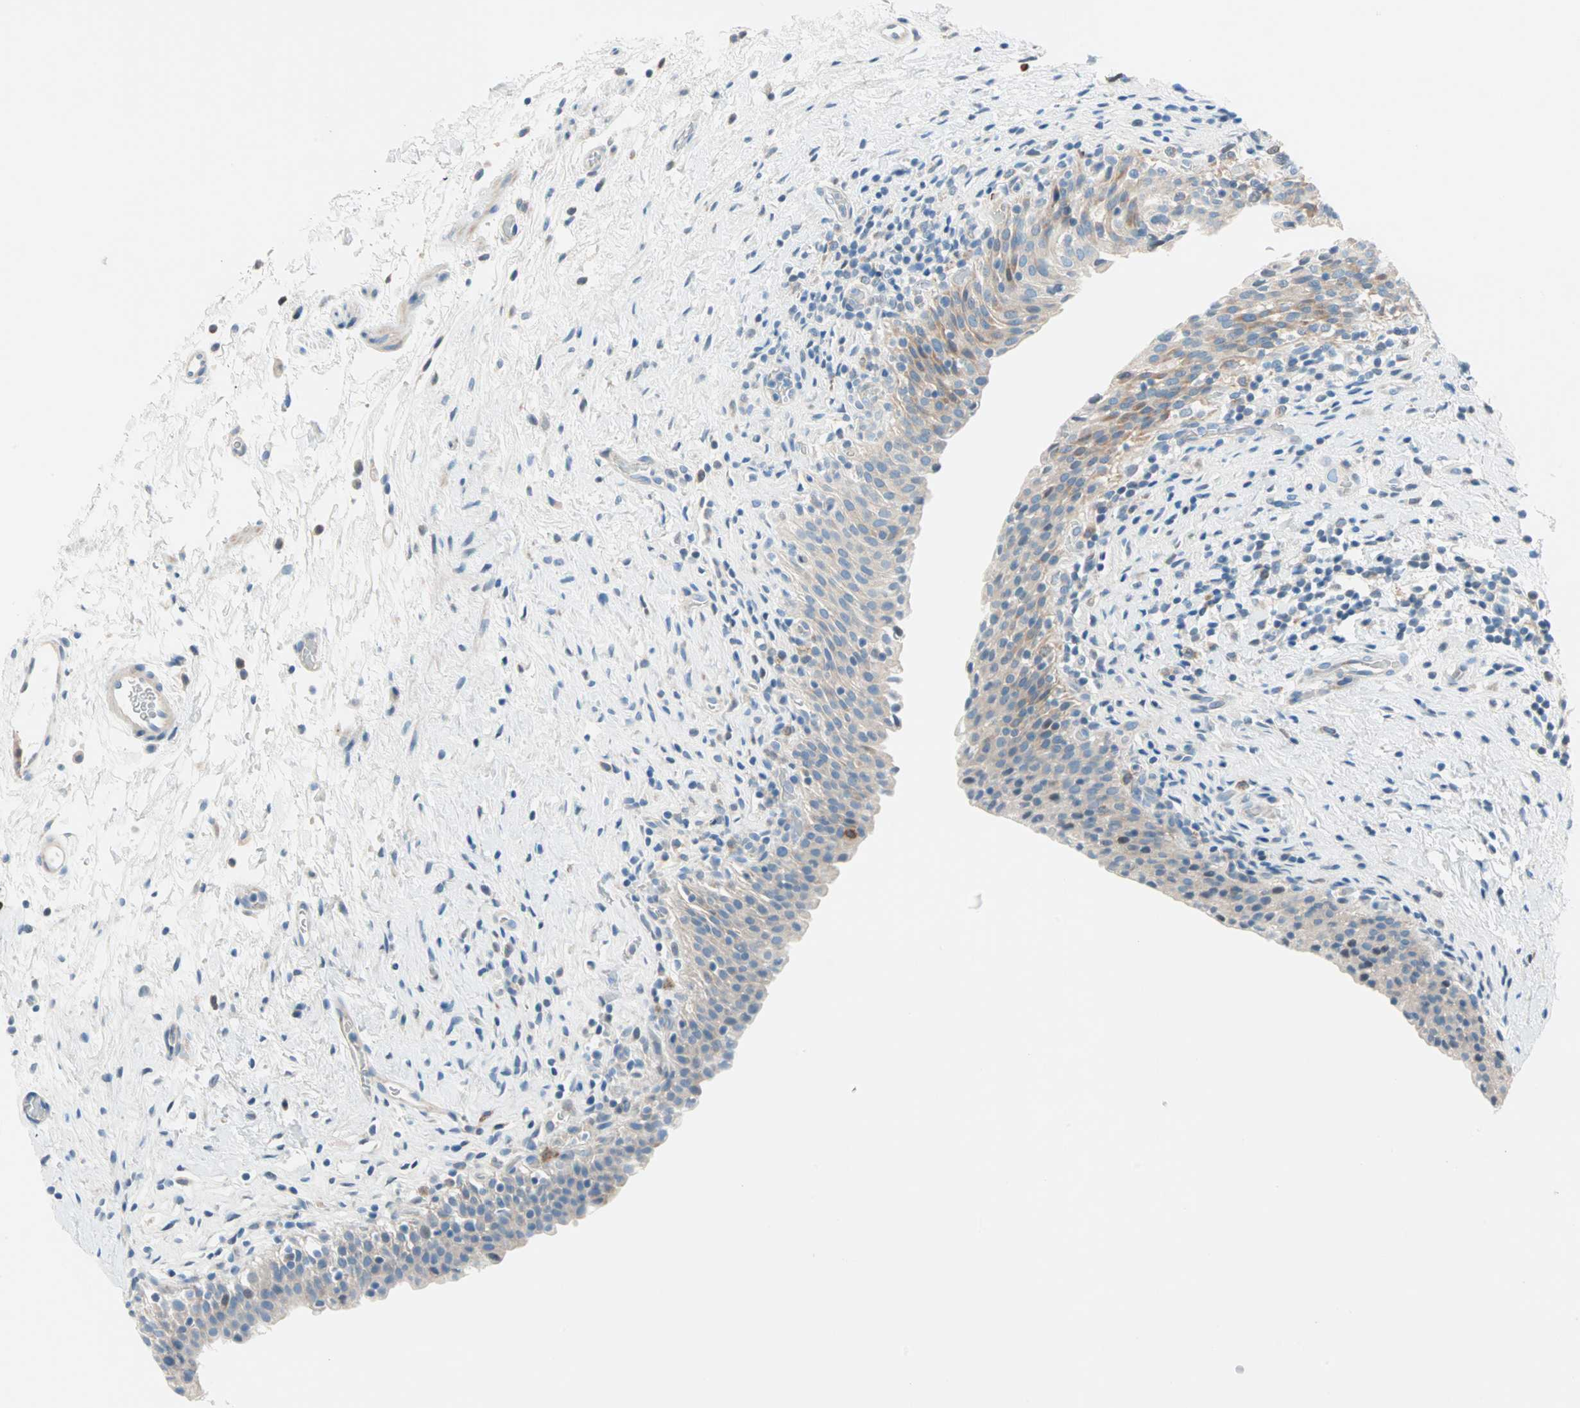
{"staining": {"intensity": "weak", "quantity": "<25%", "location": "cytoplasmic/membranous"}, "tissue": "urinary bladder", "cell_type": "Urothelial cells", "image_type": "normal", "snomed": [{"axis": "morphology", "description": "Normal tissue, NOS"}, {"axis": "topography", "description": "Urinary bladder"}], "caption": "Urothelial cells are negative for brown protein staining in unremarkable urinary bladder. (DAB (3,3'-diaminobenzidine) immunohistochemistry with hematoxylin counter stain).", "gene": "TMEM163", "patient": {"sex": "male", "age": 51}}